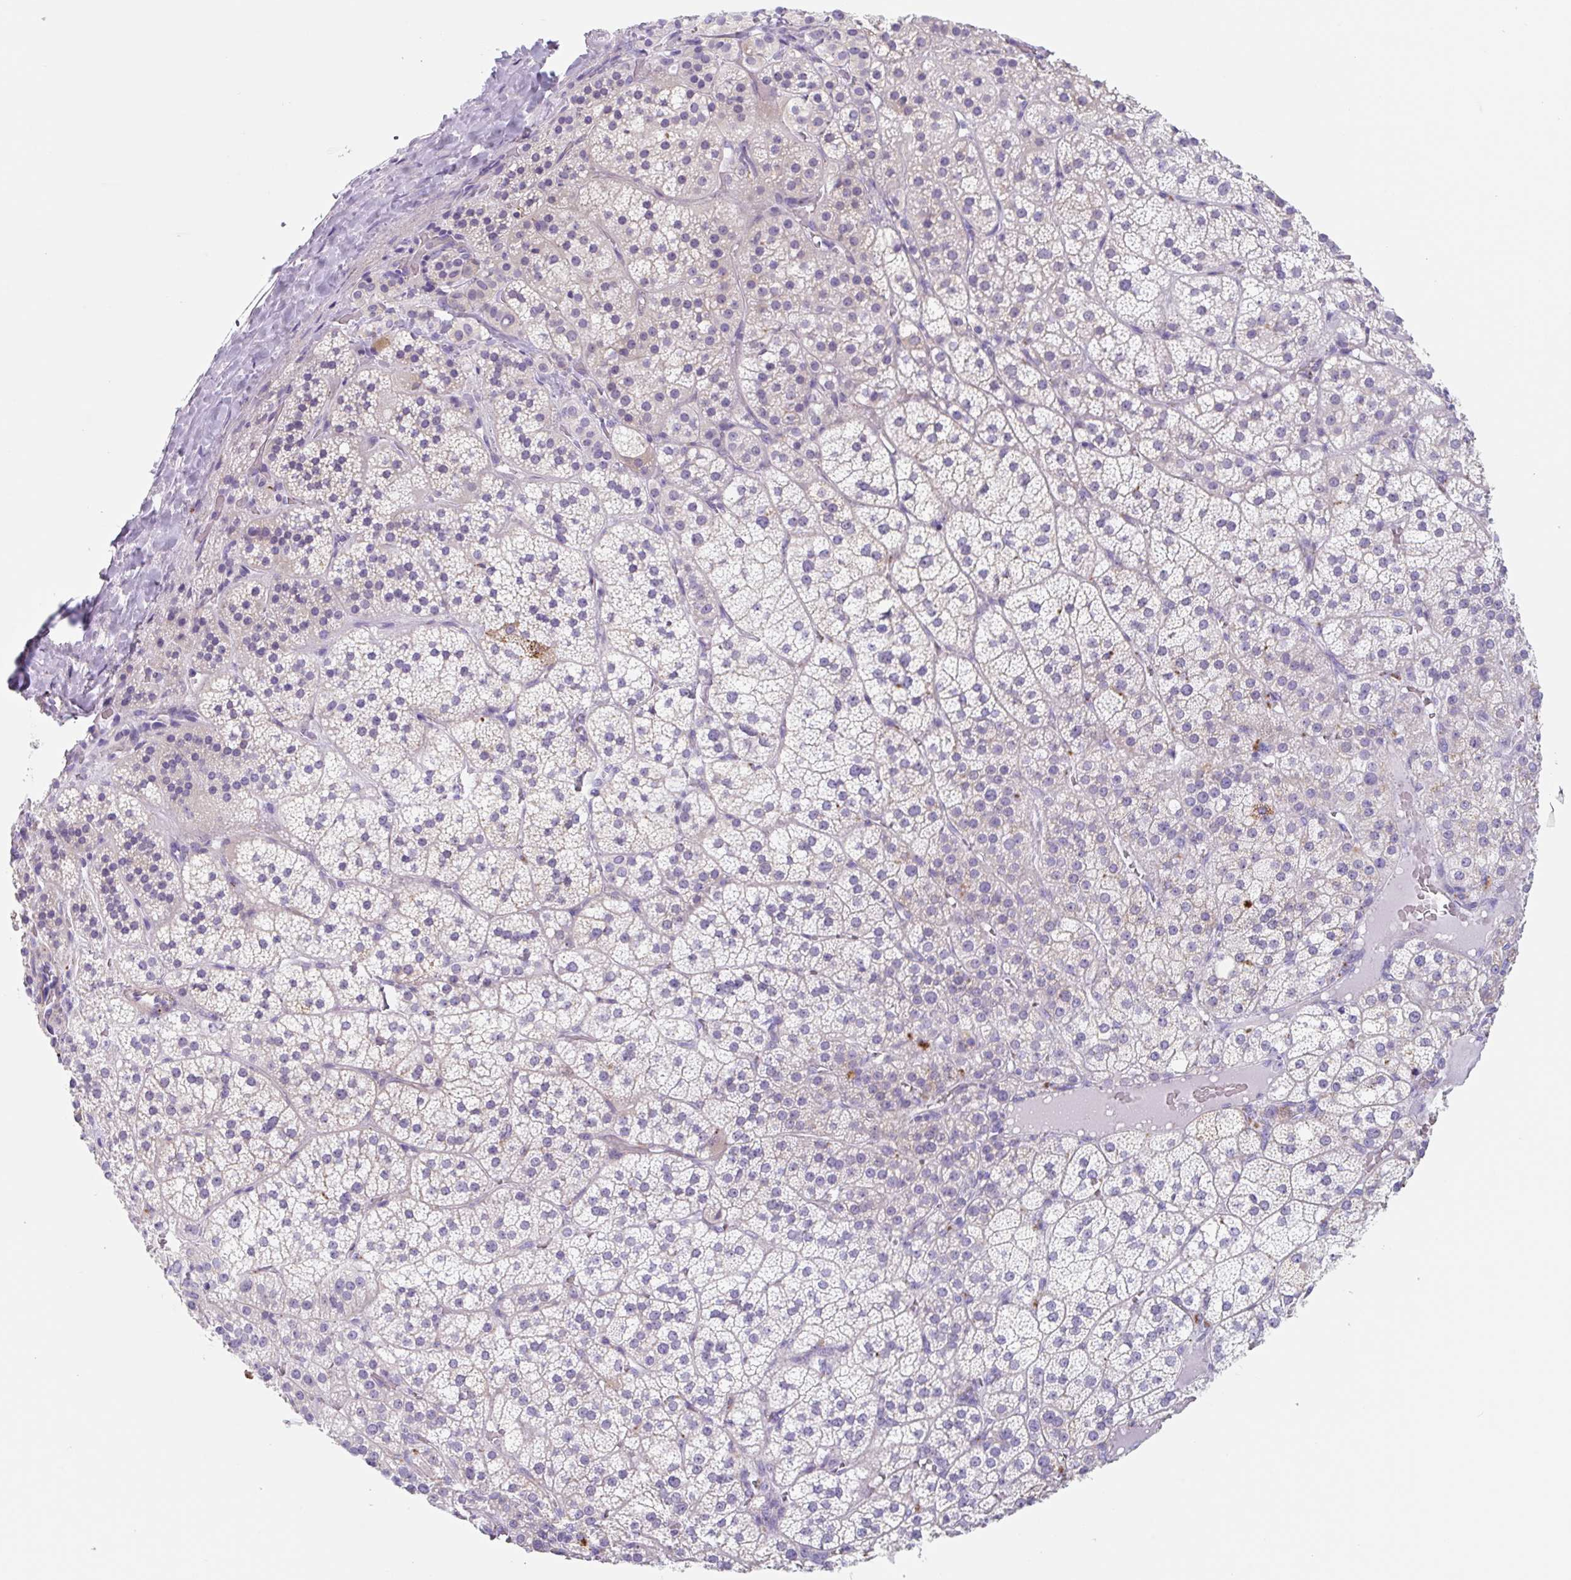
{"staining": {"intensity": "moderate", "quantity": "<25%", "location": "cytoplasmic/membranous"}, "tissue": "adrenal gland", "cell_type": "Glandular cells", "image_type": "normal", "snomed": [{"axis": "morphology", "description": "Normal tissue, NOS"}, {"axis": "topography", "description": "Adrenal gland"}], "caption": "Protein staining reveals moderate cytoplasmic/membranous expression in approximately <25% of glandular cells in benign adrenal gland. The staining is performed using DAB brown chromogen to label protein expression. The nuclei are counter-stained blue using hematoxylin.", "gene": "LENG9", "patient": {"sex": "female", "age": 60}}